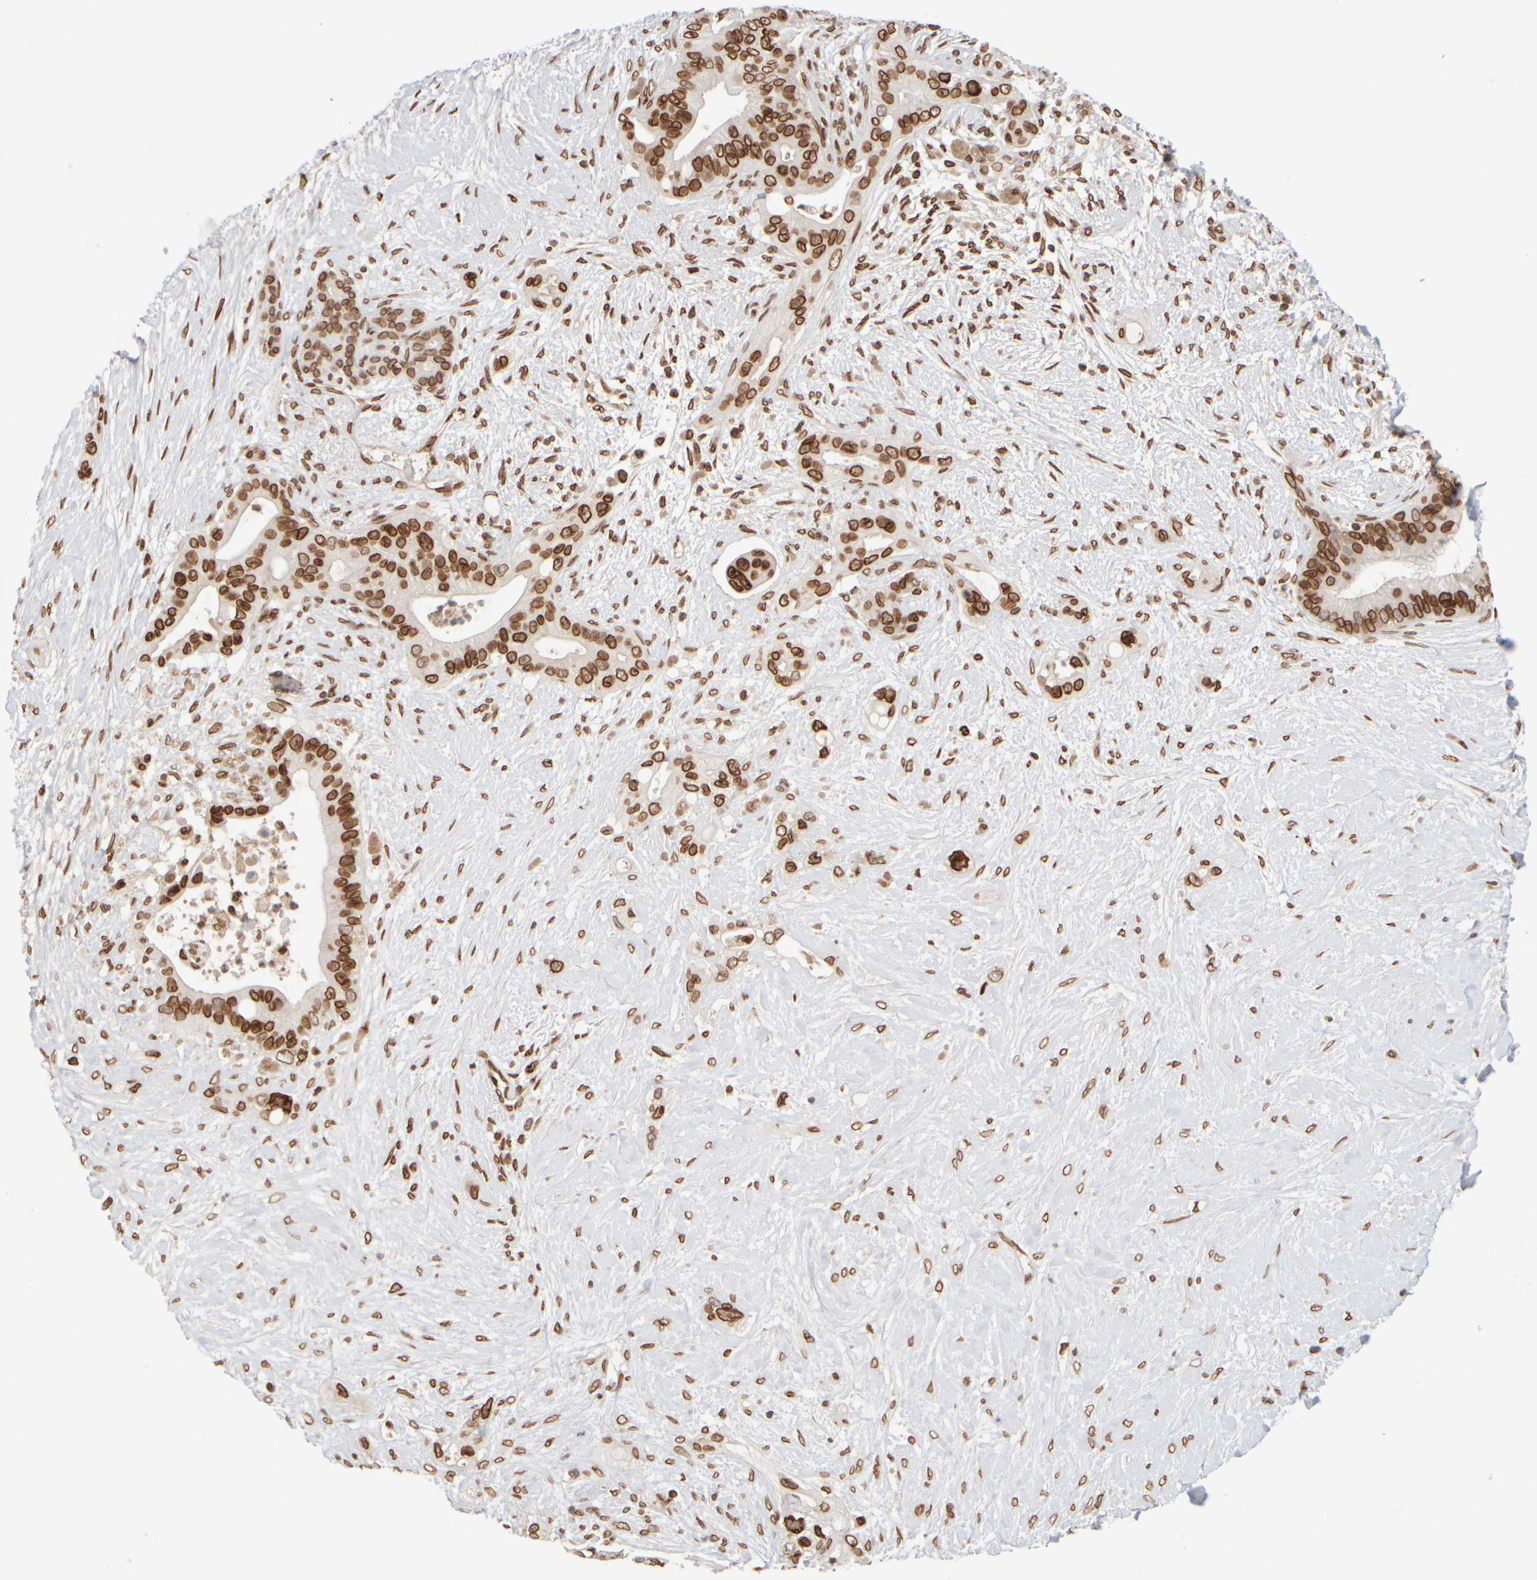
{"staining": {"intensity": "strong", "quantity": ">75%", "location": "cytoplasmic/membranous,nuclear"}, "tissue": "pancreatic cancer", "cell_type": "Tumor cells", "image_type": "cancer", "snomed": [{"axis": "morphology", "description": "Adenocarcinoma, NOS"}, {"axis": "topography", "description": "Pancreas"}], "caption": "Immunohistochemistry (IHC) of human pancreatic cancer (adenocarcinoma) reveals high levels of strong cytoplasmic/membranous and nuclear expression in approximately >75% of tumor cells. (IHC, brightfield microscopy, high magnification).", "gene": "ZC3HC1", "patient": {"sex": "male", "age": 53}}